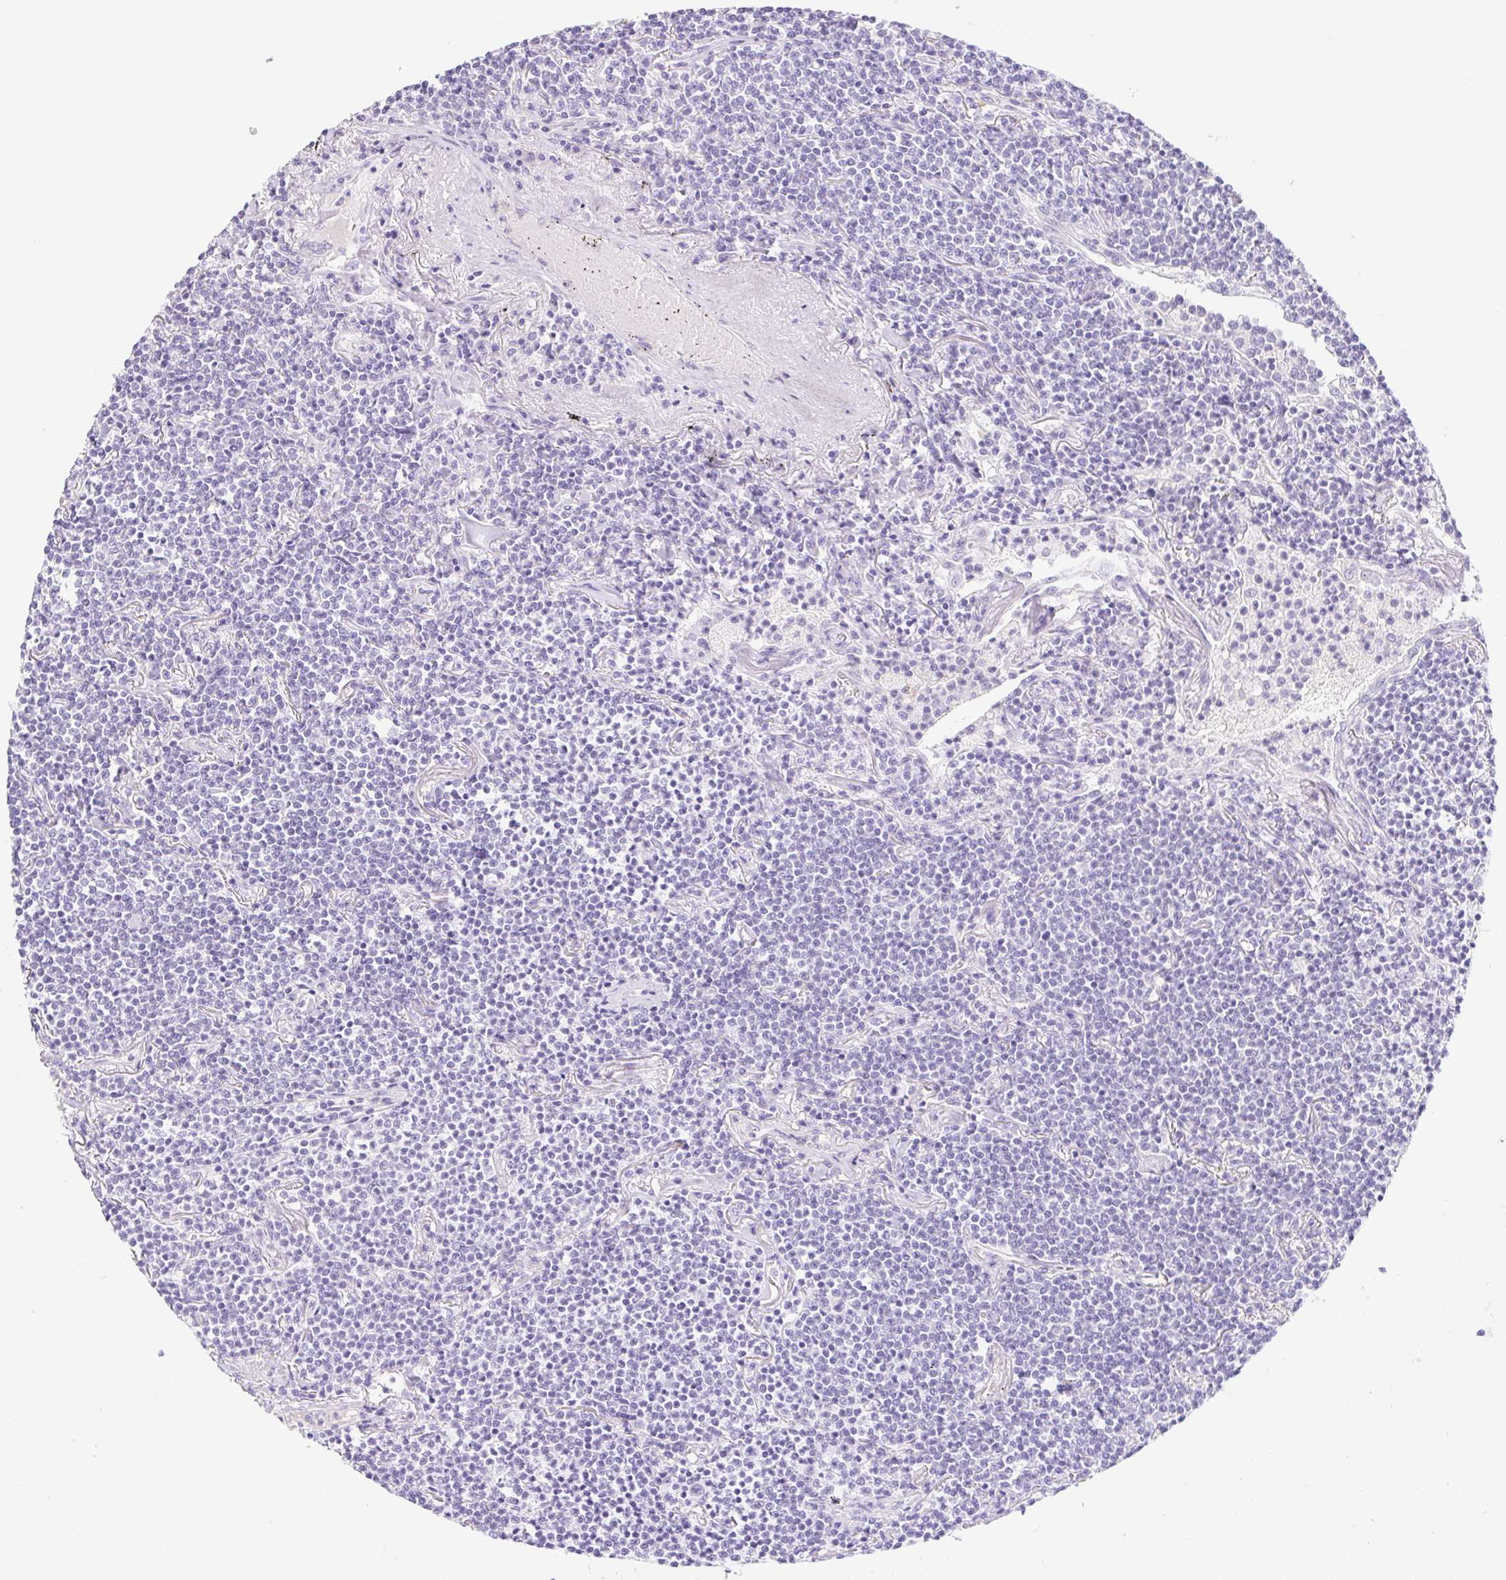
{"staining": {"intensity": "negative", "quantity": "none", "location": "none"}, "tissue": "lymphoma", "cell_type": "Tumor cells", "image_type": "cancer", "snomed": [{"axis": "morphology", "description": "Malignant lymphoma, non-Hodgkin's type, Low grade"}, {"axis": "topography", "description": "Lung"}], "caption": "Immunohistochemical staining of human lymphoma exhibits no significant staining in tumor cells. (DAB (3,3'-diaminobenzidine) immunohistochemistry, high magnification).", "gene": "CYP21A2", "patient": {"sex": "female", "age": 71}}